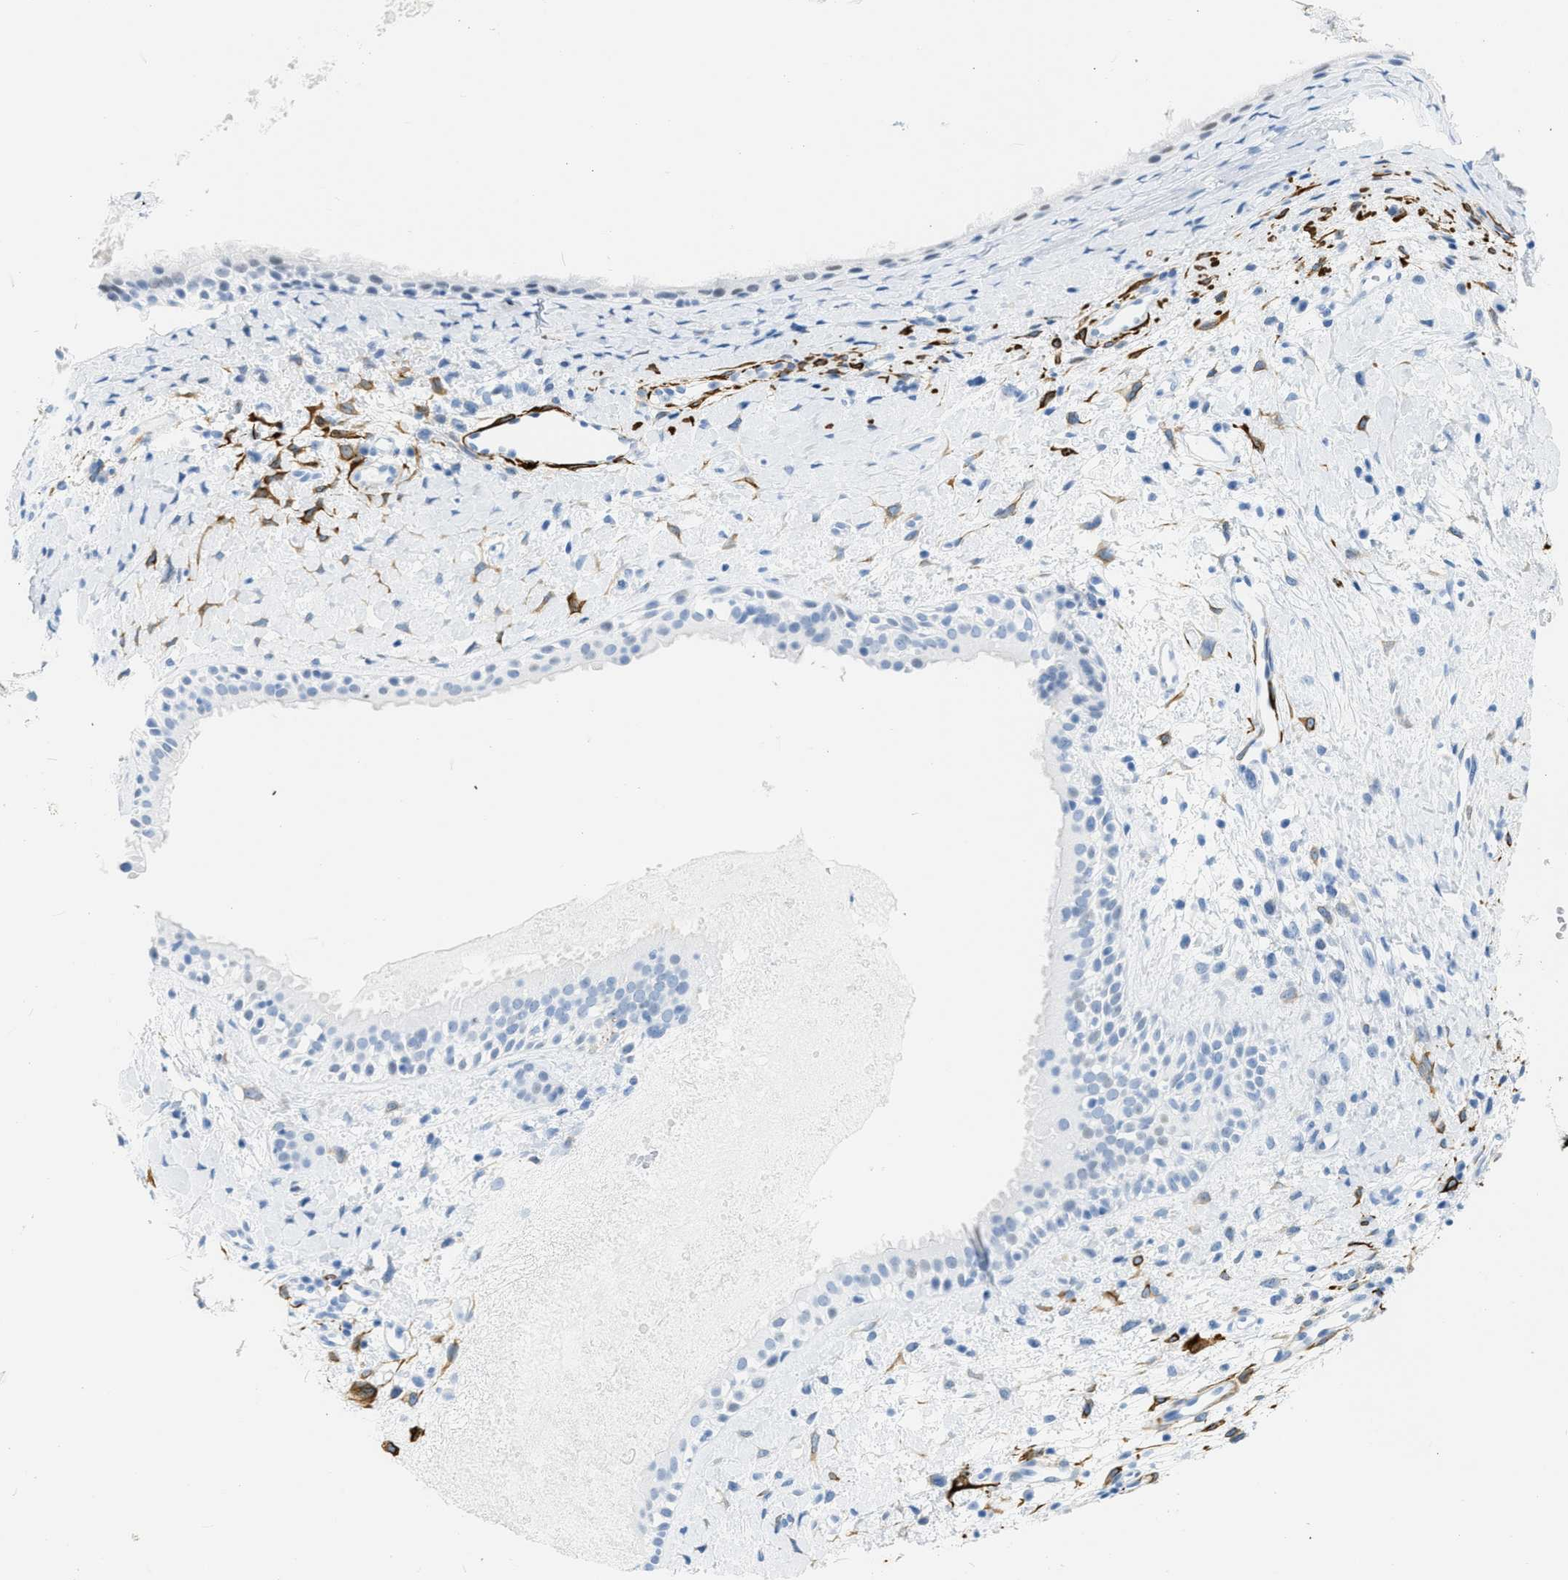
{"staining": {"intensity": "negative", "quantity": "none", "location": "none"}, "tissue": "nasopharynx", "cell_type": "Respiratory epithelial cells", "image_type": "normal", "snomed": [{"axis": "morphology", "description": "Normal tissue, NOS"}, {"axis": "topography", "description": "Nasopharynx"}], "caption": "A high-resolution micrograph shows immunohistochemistry (IHC) staining of benign nasopharynx, which exhibits no significant expression in respiratory epithelial cells. Nuclei are stained in blue.", "gene": "DES", "patient": {"sex": "male", "age": 22}}